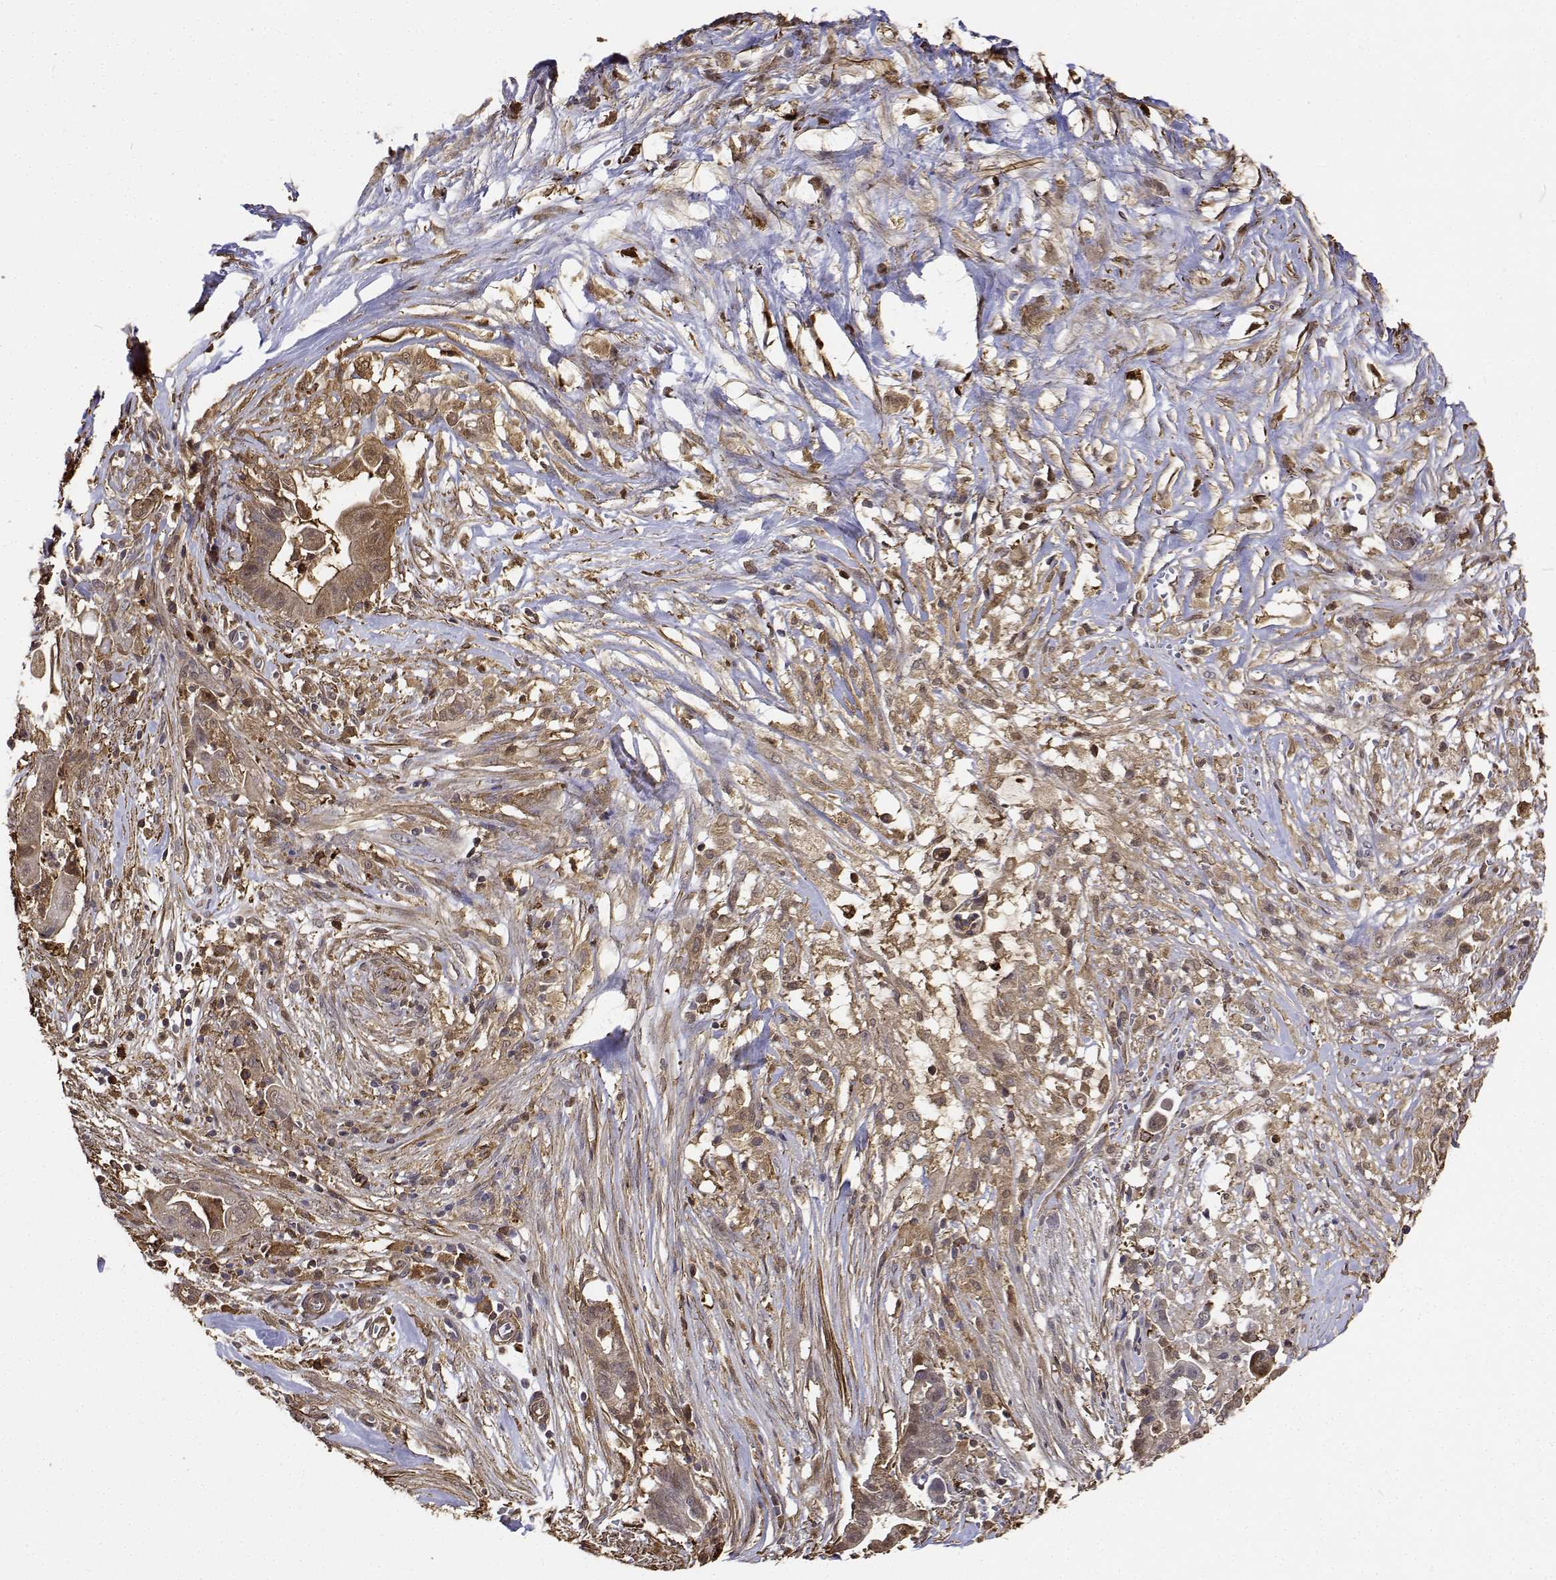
{"staining": {"intensity": "moderate", "quantity": ">75%", "location": "cytoplasmic/membranous,nuclear"}, "tissue": "pancreatic cancer", "cell_type": "Tumor cells", "image_type": "cancer", "snomed": [{"axis": "morphology", "description": "Adenocarcinoma, NOS"}, {"axis": "topography", "description": "Pancreas"}], "caption": "Human pancreatic cancer (adenocarcinoma) stained with a brown dye shows moderate cytoplasmic/membranous and nuclear positive expression in about >75% of tumor cells.", "gene": "PCID2", "patient": {"sex": "male", "age": 61}}